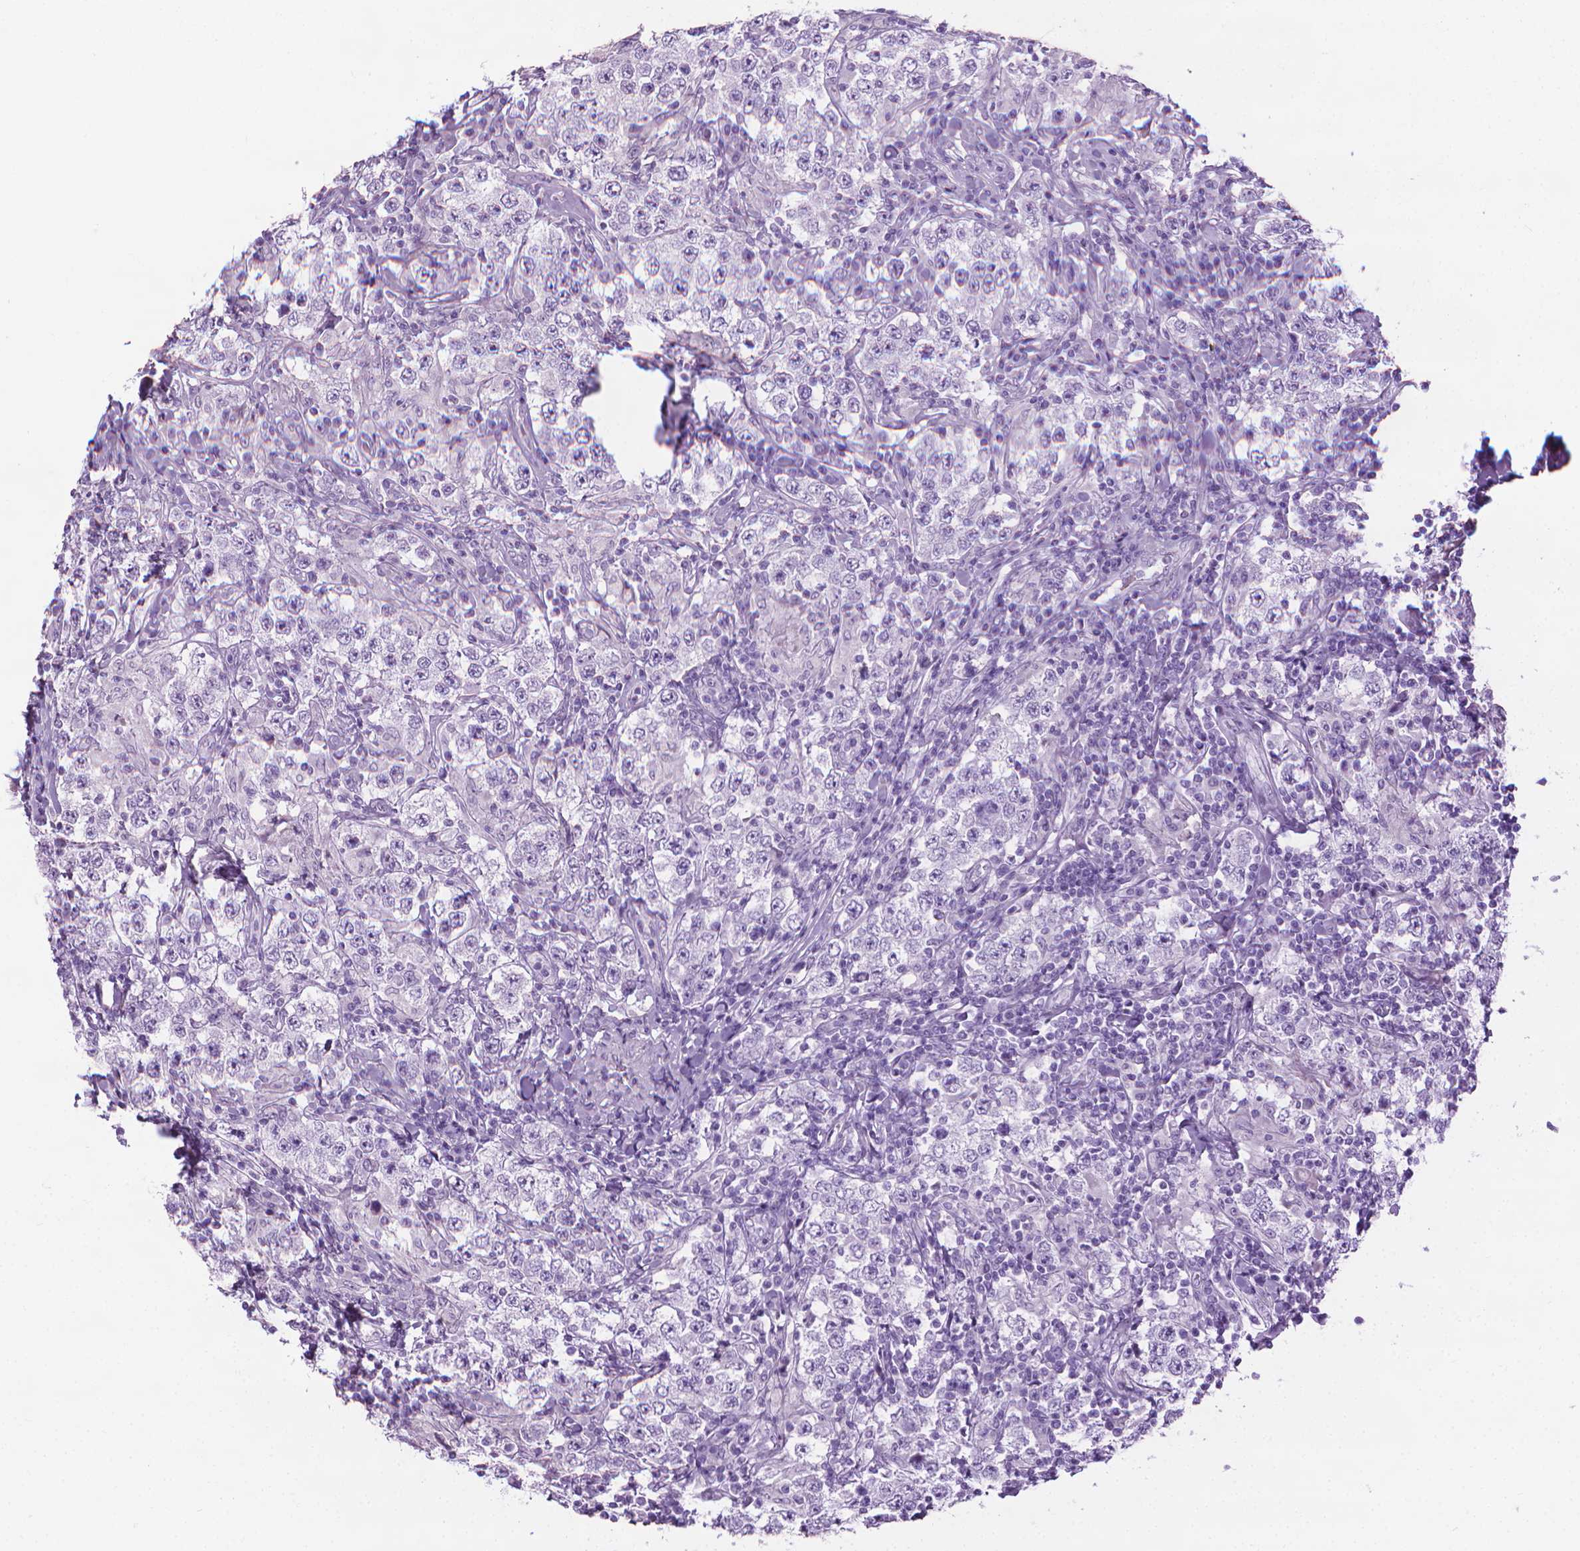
{"staining": {"intensity": "negative", "quantity": "none", "location": "none"}, "tissue": "testis cancer", "cell_type": "Tumor cells", "image_type": "cancer", "snomed": [{"axis": "morphology", "description": "Seminoma, NOS"}, {"axis": "morphology", "description": "Carcinoma, Embryonal, NOS"}, {"axis": "topography", "description": "Testis"}], "caption": "Immunohistochemistry (IHC) micrograph of neoplastic tissue: human testis cancer (embryonal carcinoma) stained with DAB demonstrates no significant protein expression in tumor cells.", "gene": "DNAI7", "patient": {"sex": "male", "age": 41}}